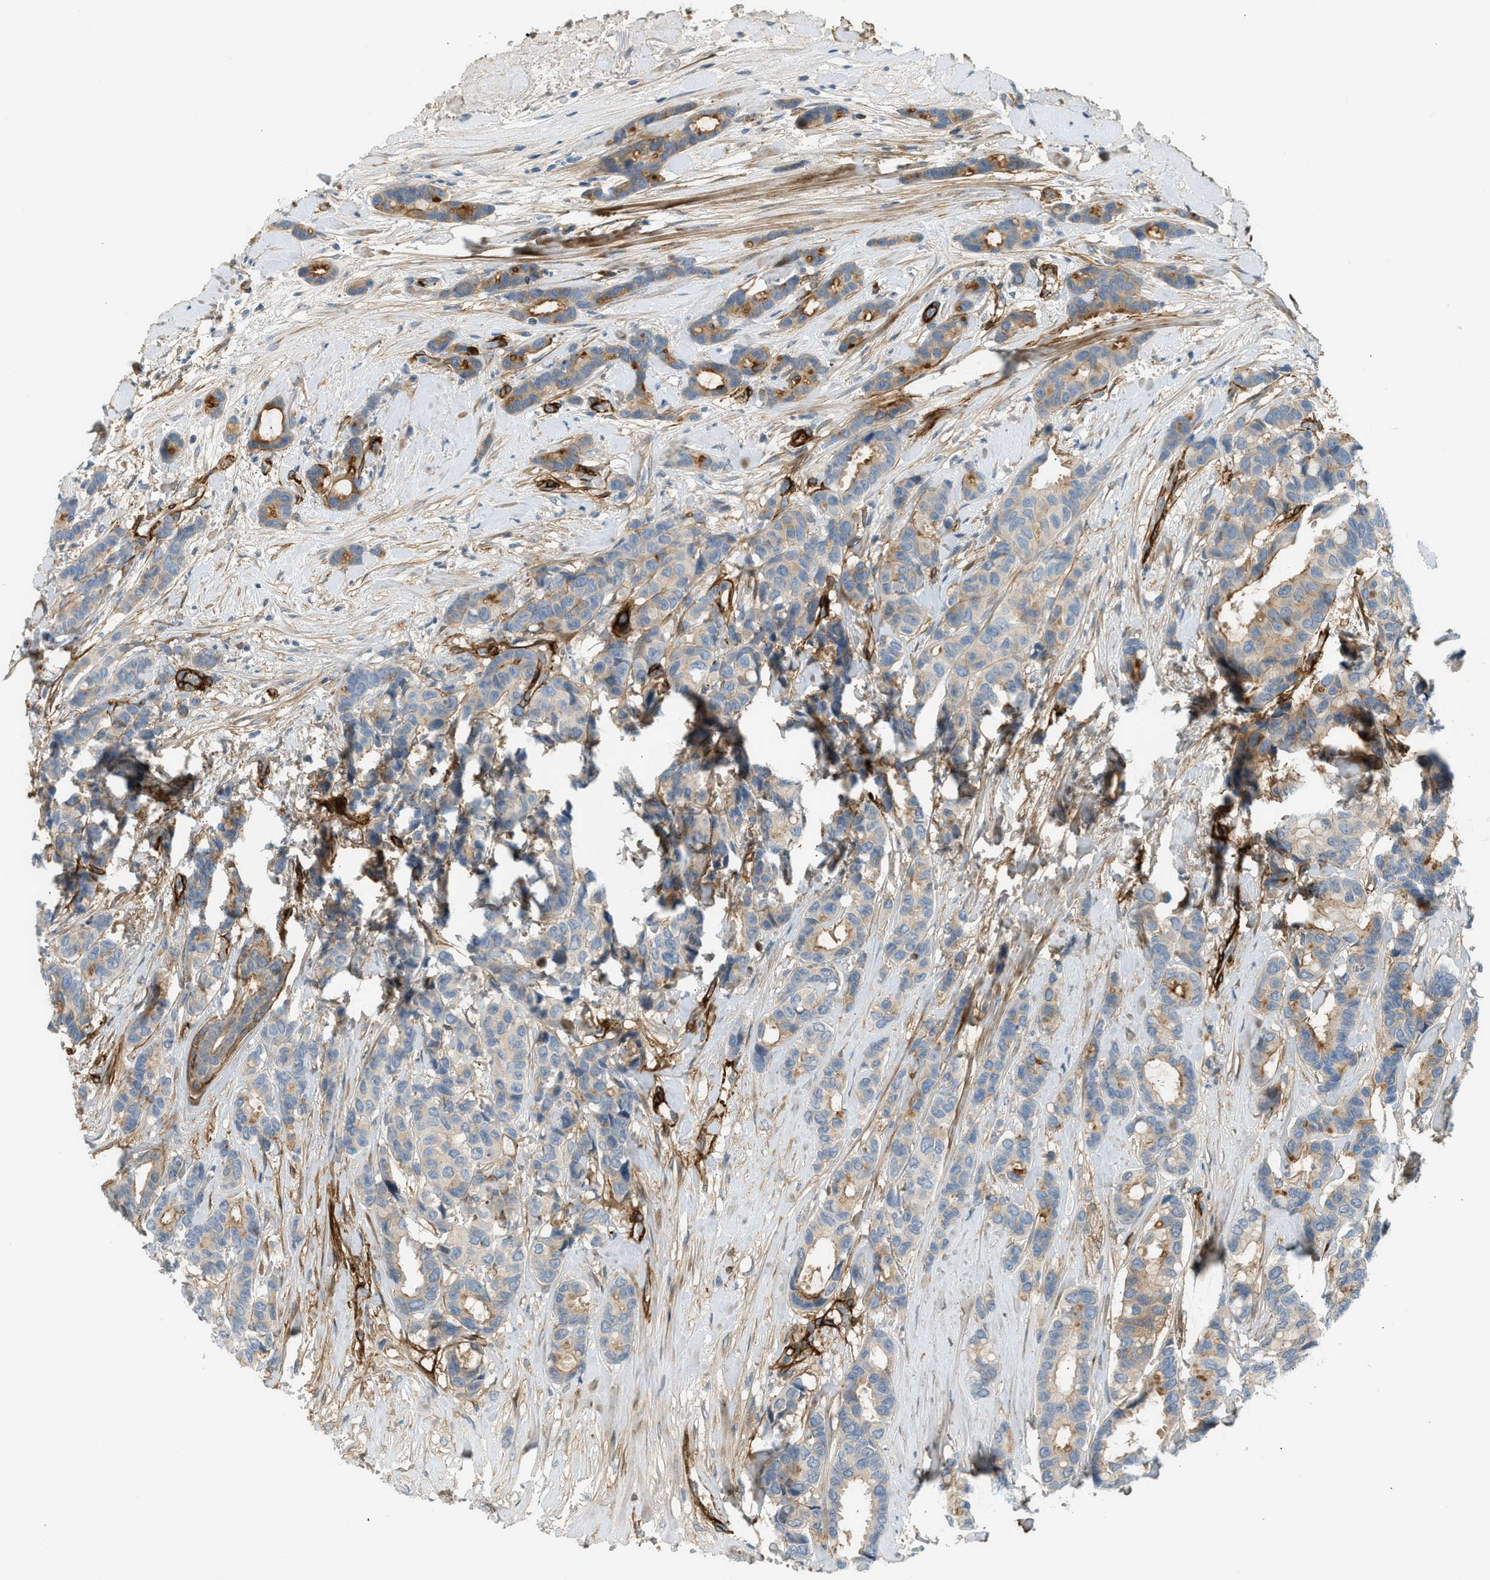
{"staining": {"intensity": "moderate", "quantity": "<25%", "location": "cytoplasmic/membranous"}, "tissue": "breast cancer", "cell_type": "Tumor cells", "image_type": "cancer", "snomed": [{"axis": "morphology", "description": "Duct carcinoma"}, {"axis": "topography", "description": "Breast"}], "caption": "A brown stain shows moderate cytoplasmic/membranous staining of a protein in human breast cancer tumor cells.", "gene": "EDNRA", "patient": {"sex": "female", "age": 87}}